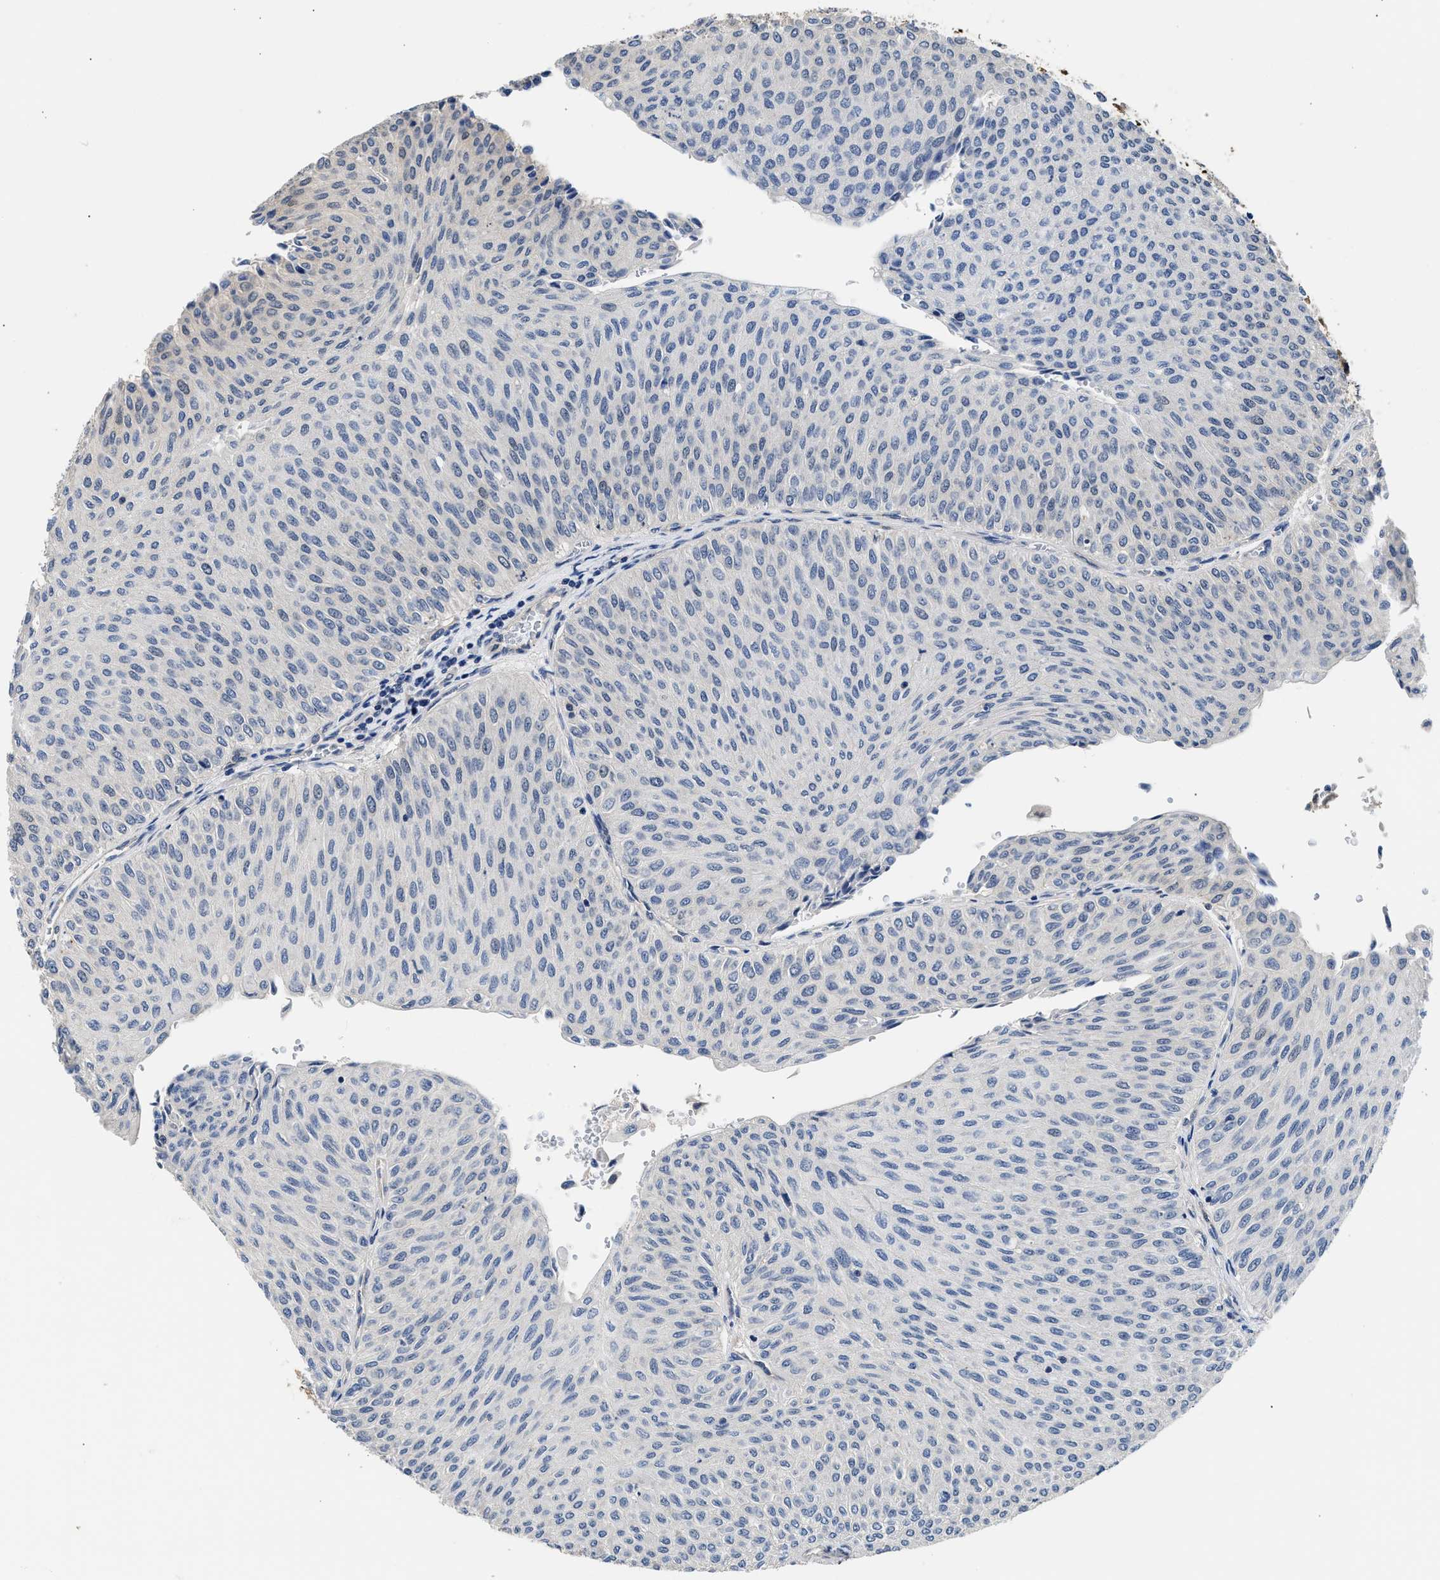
{"staining": {"intensity": "negative", "quantity": "none", "location": "none"}, "tissue": "urothelial cancer", "cell_type": "Tumor cells", "image_type": "cancer", "snomed": [{"axis": "morphology", "description": "Urothelial carcinoma, Low grade"}, {"axis": "topography", "description": "Urinary bladder"}], "caption": "High power microscopy photomicrograph of an immunohistochemistry micrograph of urothelial cancer, revealing no significant expression in tumor cells. The staining is performed using DAB (3,3'-diaminobenzidine) brown chromogen with nuclei counter-stained in using hematoxylin.", "gene": "XPO5", "patient": {"sex": "male", "age": 78}}